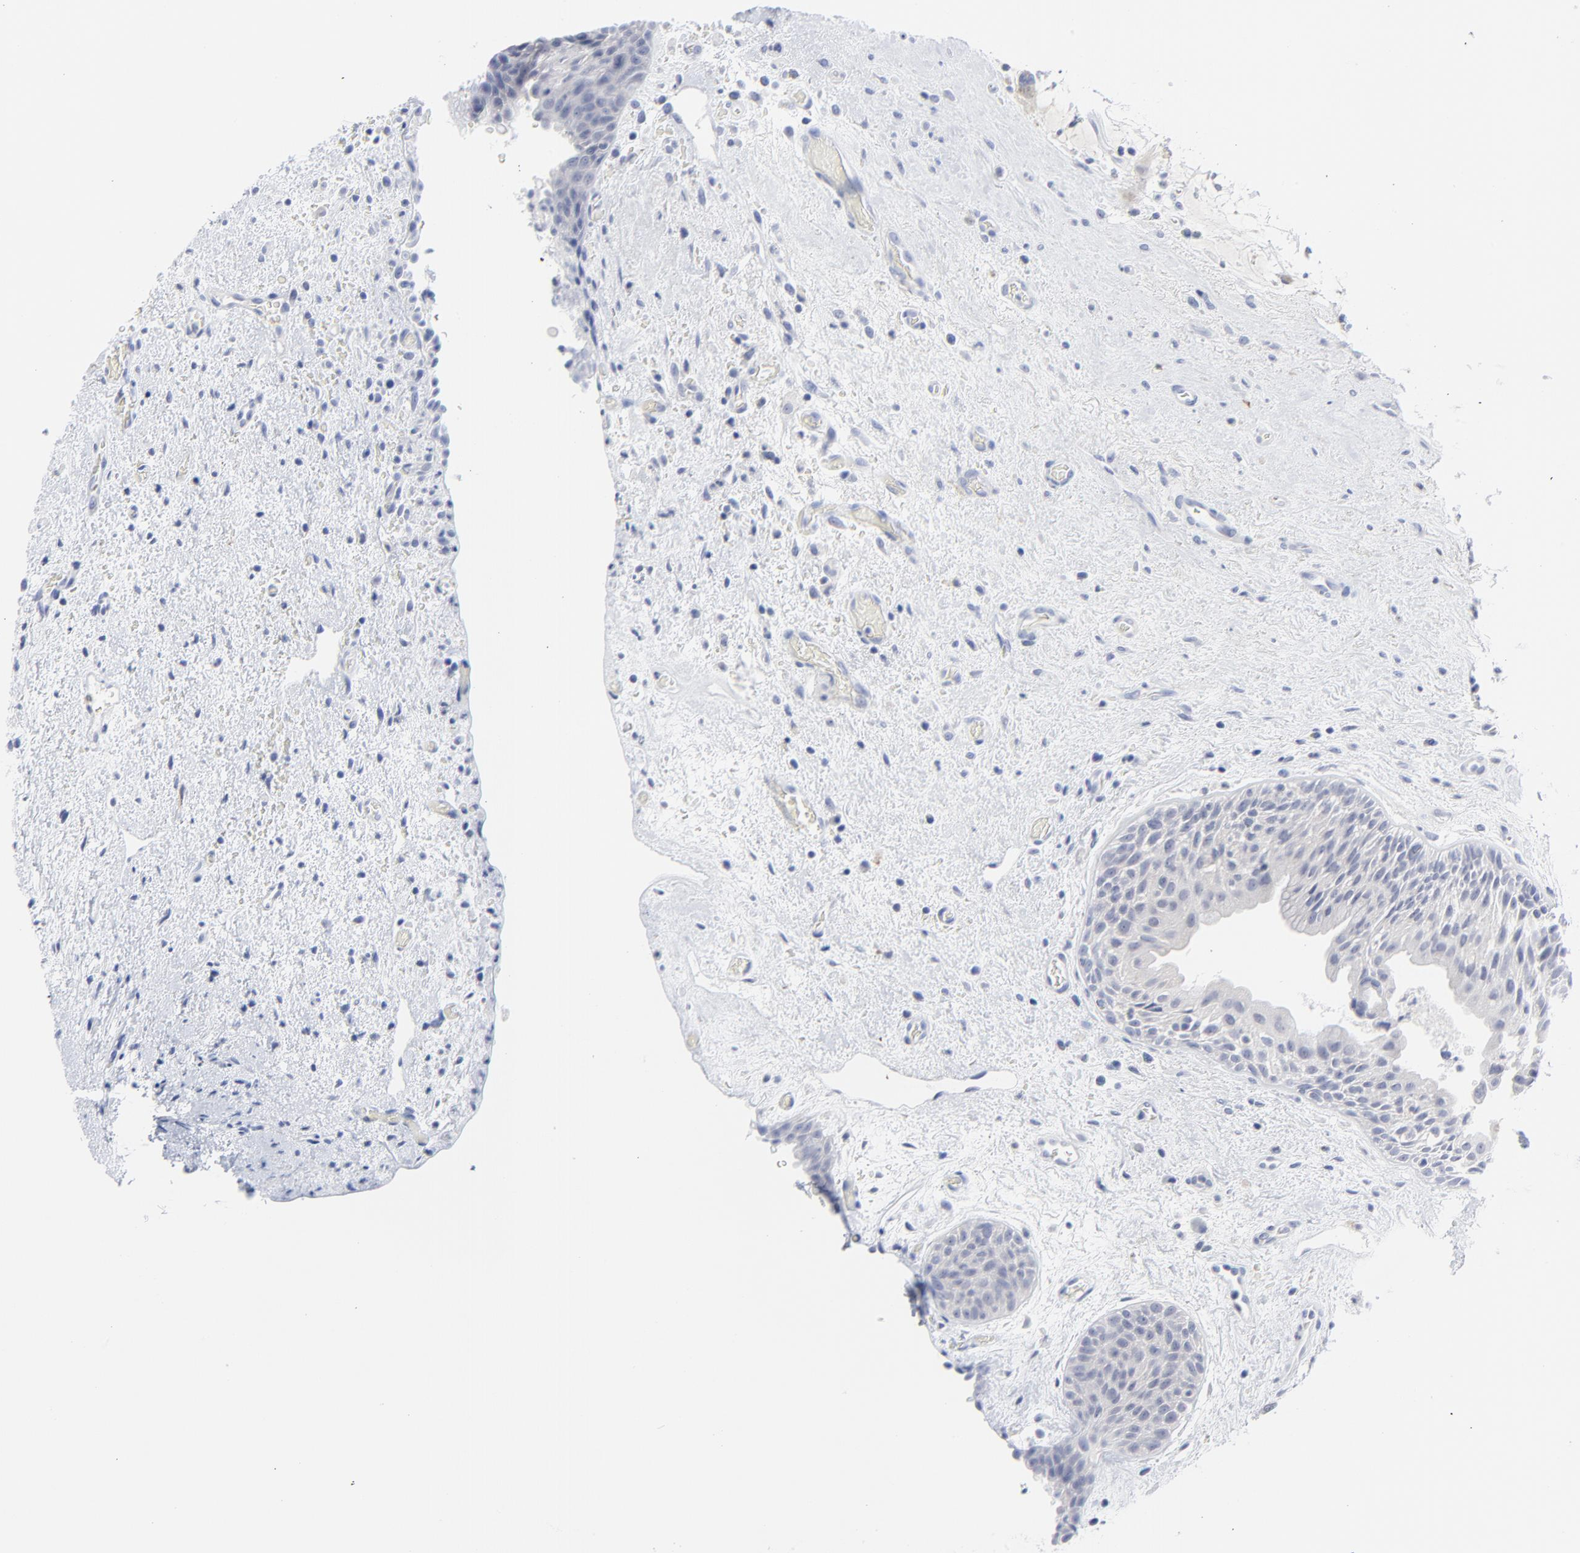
{"staining": {"intensity": "negative", "quantity": "none", "location": "none"}, "tissue": "urinary bladder", "cell_type": "Urothelial cells", "image_type": "normal", "snomed": [{"axis": "morphology", "description": "Normal tissue, NOS"}, {"axis": "topography", "description": "Urinary bladder"}], "caption": "DAB immunohistochemical staining of benign human urinary bladder reveals no significant staining in urothelial cells.", "gene": "CLEC4G", "patient": {"sex": "male", "age": 48}}